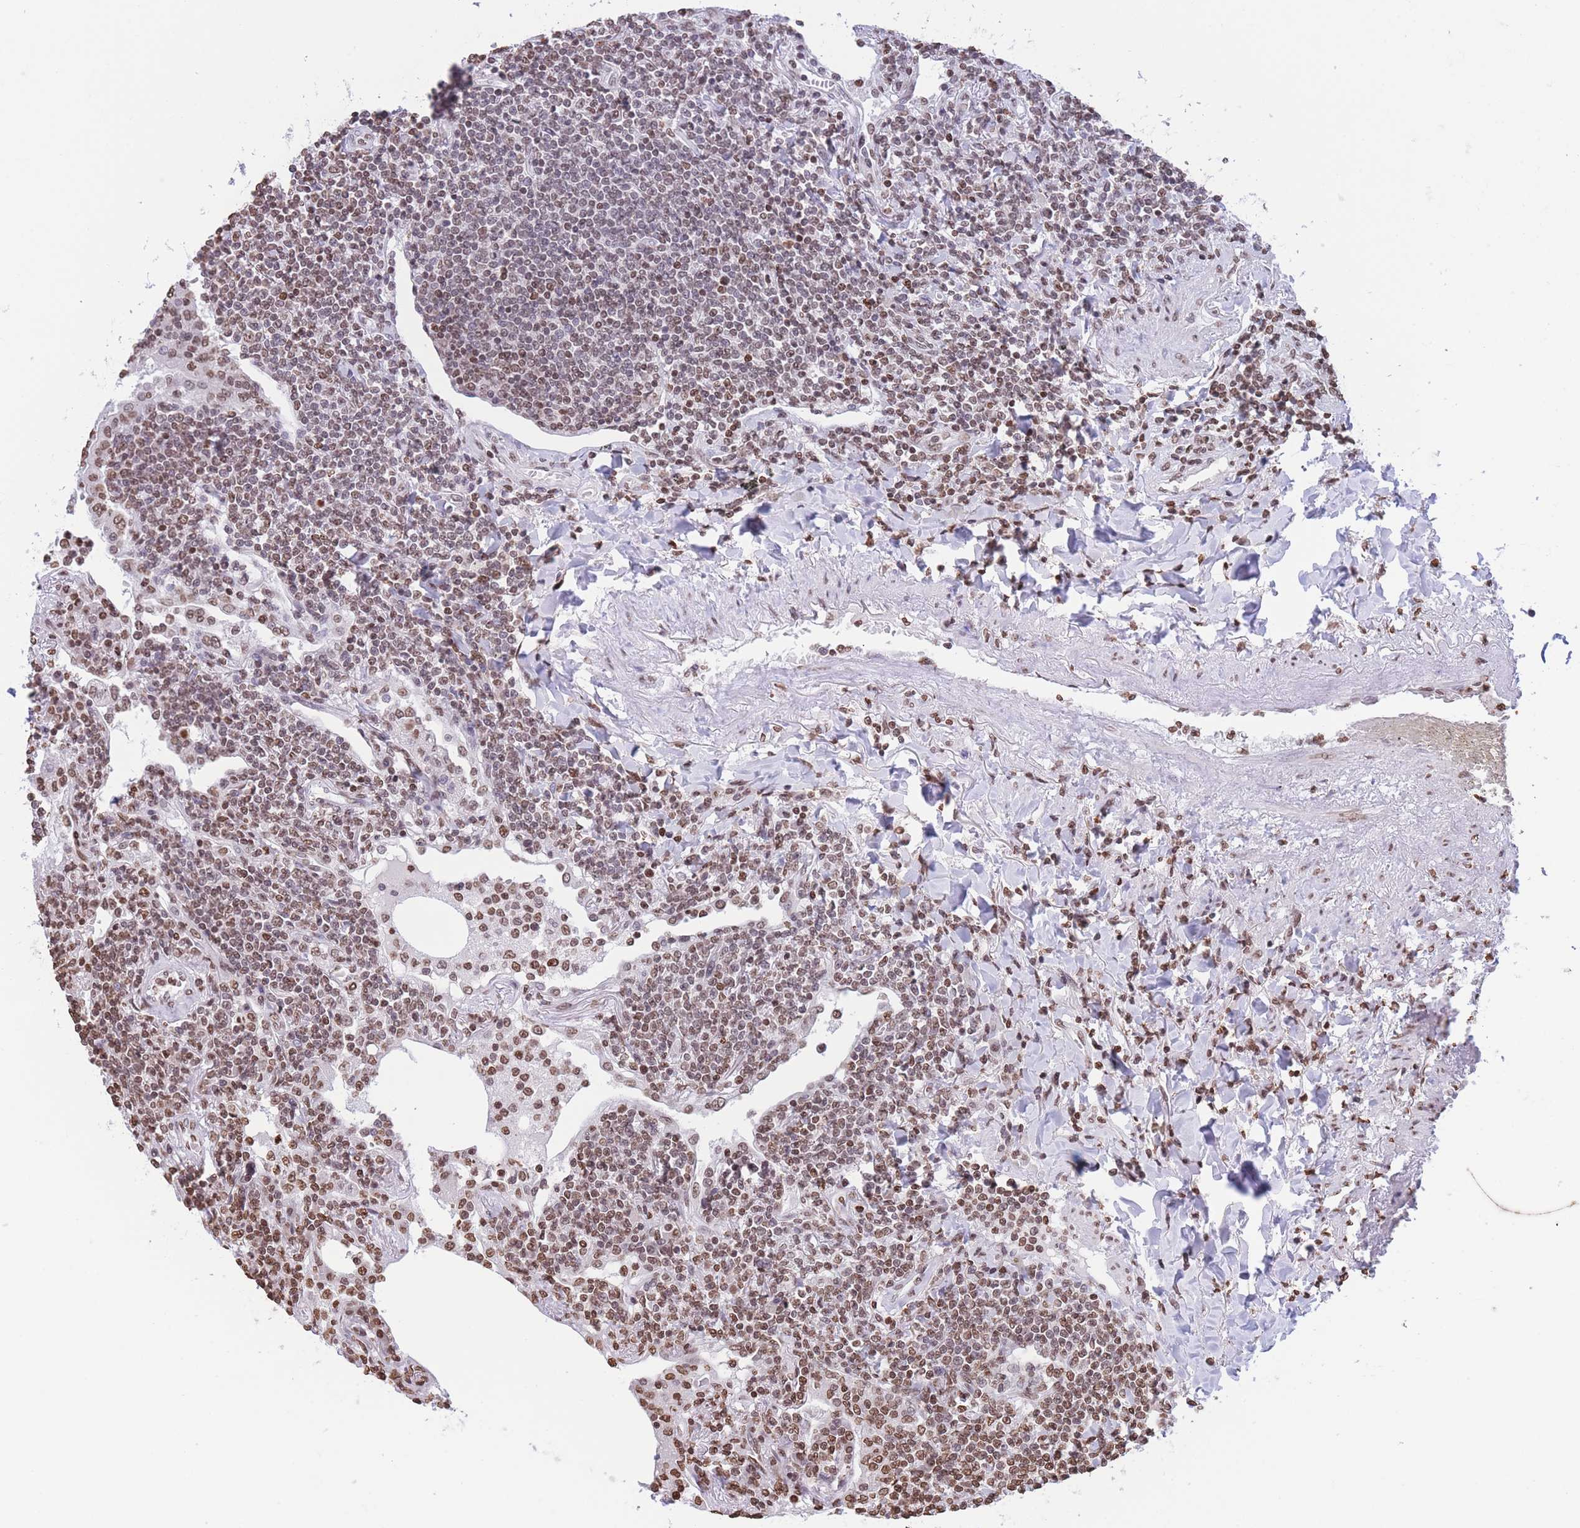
{"staining": {"intensity": "moderate", "quantity": "25%-75%", "location": "nuclear"}, "tissue": "lymphoma", "cell_type": "Tumor cells", "image_type": "cancer", "snomed": [{"axis": "morphology", "description": "Malignant lymphoma, non-Hodgkin's type, Low grade"}, {"axis": "topography", "description": "Lung"}], "caption": "Tumor cells reveal moderate nuclear expression in about 25%-75% of cells in low-grade malignant lymphoma, non-Hodgkin's type. (DAB IHC with brightfield microscopy, high magnification).", "gene": "H2BC11", "patient": {"sex": "female", "age": 71}}